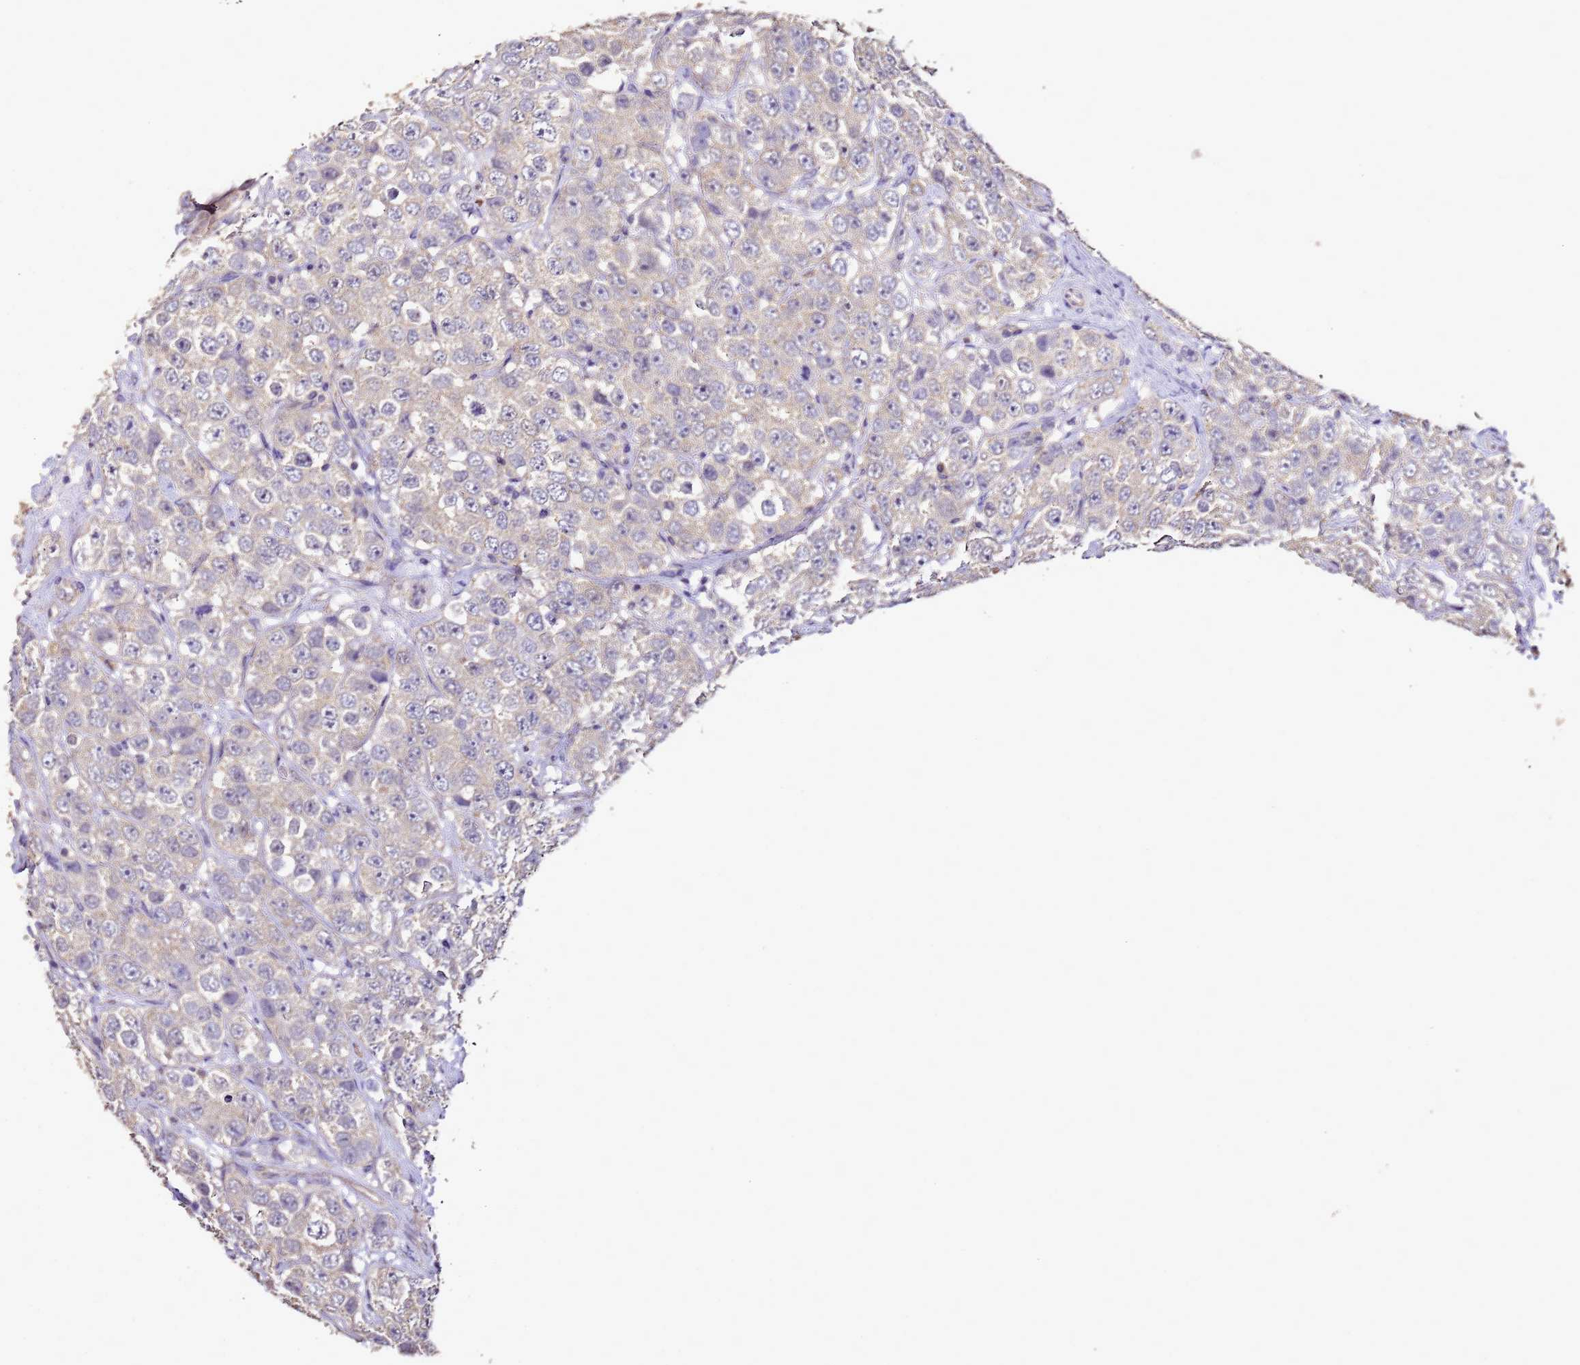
{"staining": {"intensity": "negative", "quantity": "none", "location": "none"}, "tissue": "testis cancer", "cell_type": "Tumor cells", "image_type": "cancer", "snomed": [{"axis": "morphology", "description": "Seminoma, NOS"}, {"axis": "topography", "description": "Testis"}], "caption": "High power microscopy photomicrograph of an immunohistochemistry image of testis cancer (seminoma), revealing no significant positivity in tumor cells.", "gene": "ENOPH1", "patient": {"sex": "male", "age": 28}}